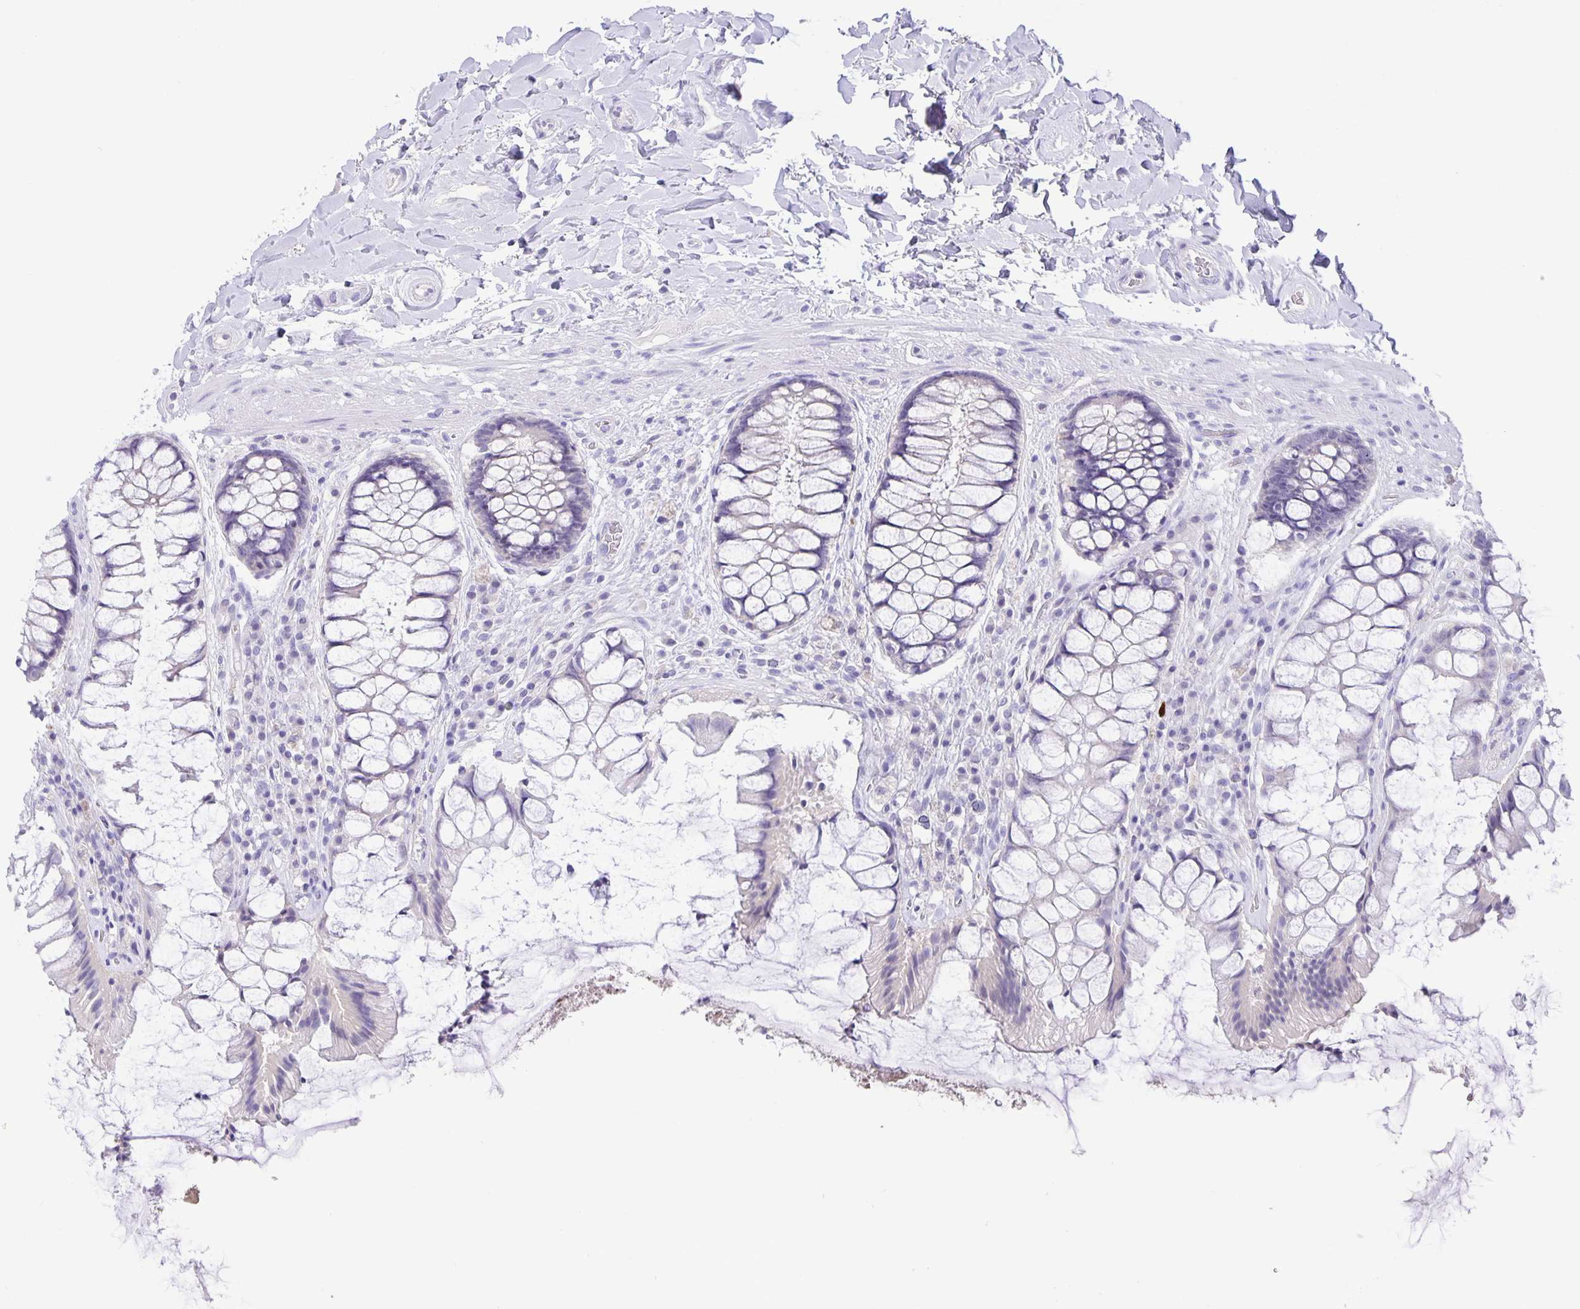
{"staining": {"intensity": "negative", "quantity": "none", "location": "none"}, "tissue": "rectum", "cell_type": "Glandular cells", "image_type": "normal", "snomed": [{"axis": "morphology", "description": "Normal tissue, NOS"}, {"axis": "topography", "description": "Rectum"}], "caption": "Immunohistochemistry micrograph of benign rectum: human rectum stained with DAB (3,3'-diaminobenzidine) displays no significant protein staining in glandular cells.", "gene": "ERMN", "patient": {"sex": "female", "age": 58}}